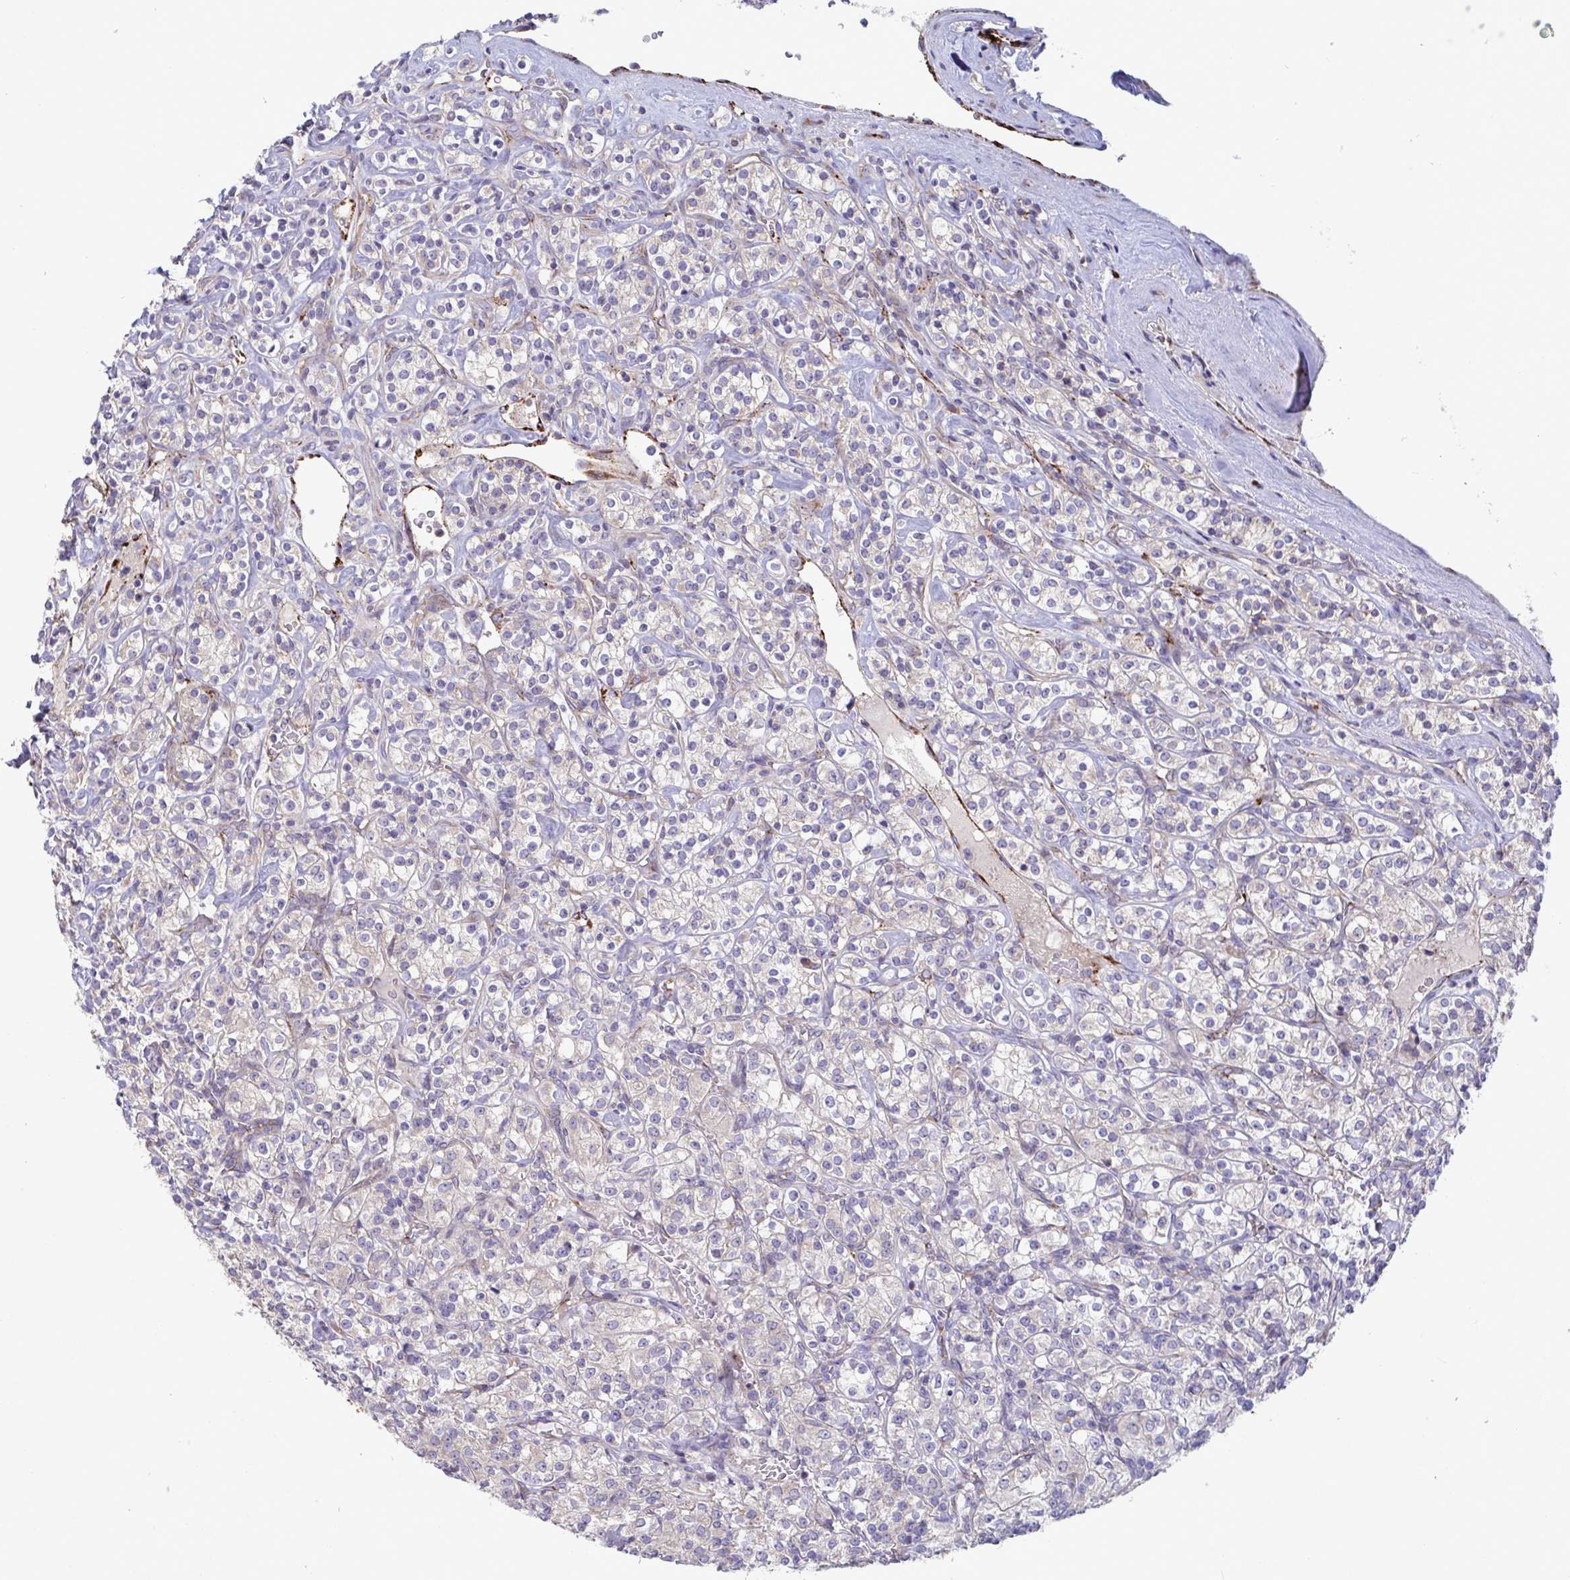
{"staining": {"intensity": "negative", "quantity": "none", "location": "none"}, "tissue": "renal cancer", "cell_type": "Tumor cells", "image_type": "cancer", "snomed": [{"axis": "morphology", "description": "Adenocarcinoma, NOS"}, {"axis": "topography", "description": "Kidney"}], "caption": "IHC of adenocarcinoma (renal) reveals no expression in tumor cells. (DAB immunohistochemistry with hematoxylin counter stain).", "gene": "IL37", "patient": {"sex": "male", "age": 77}}